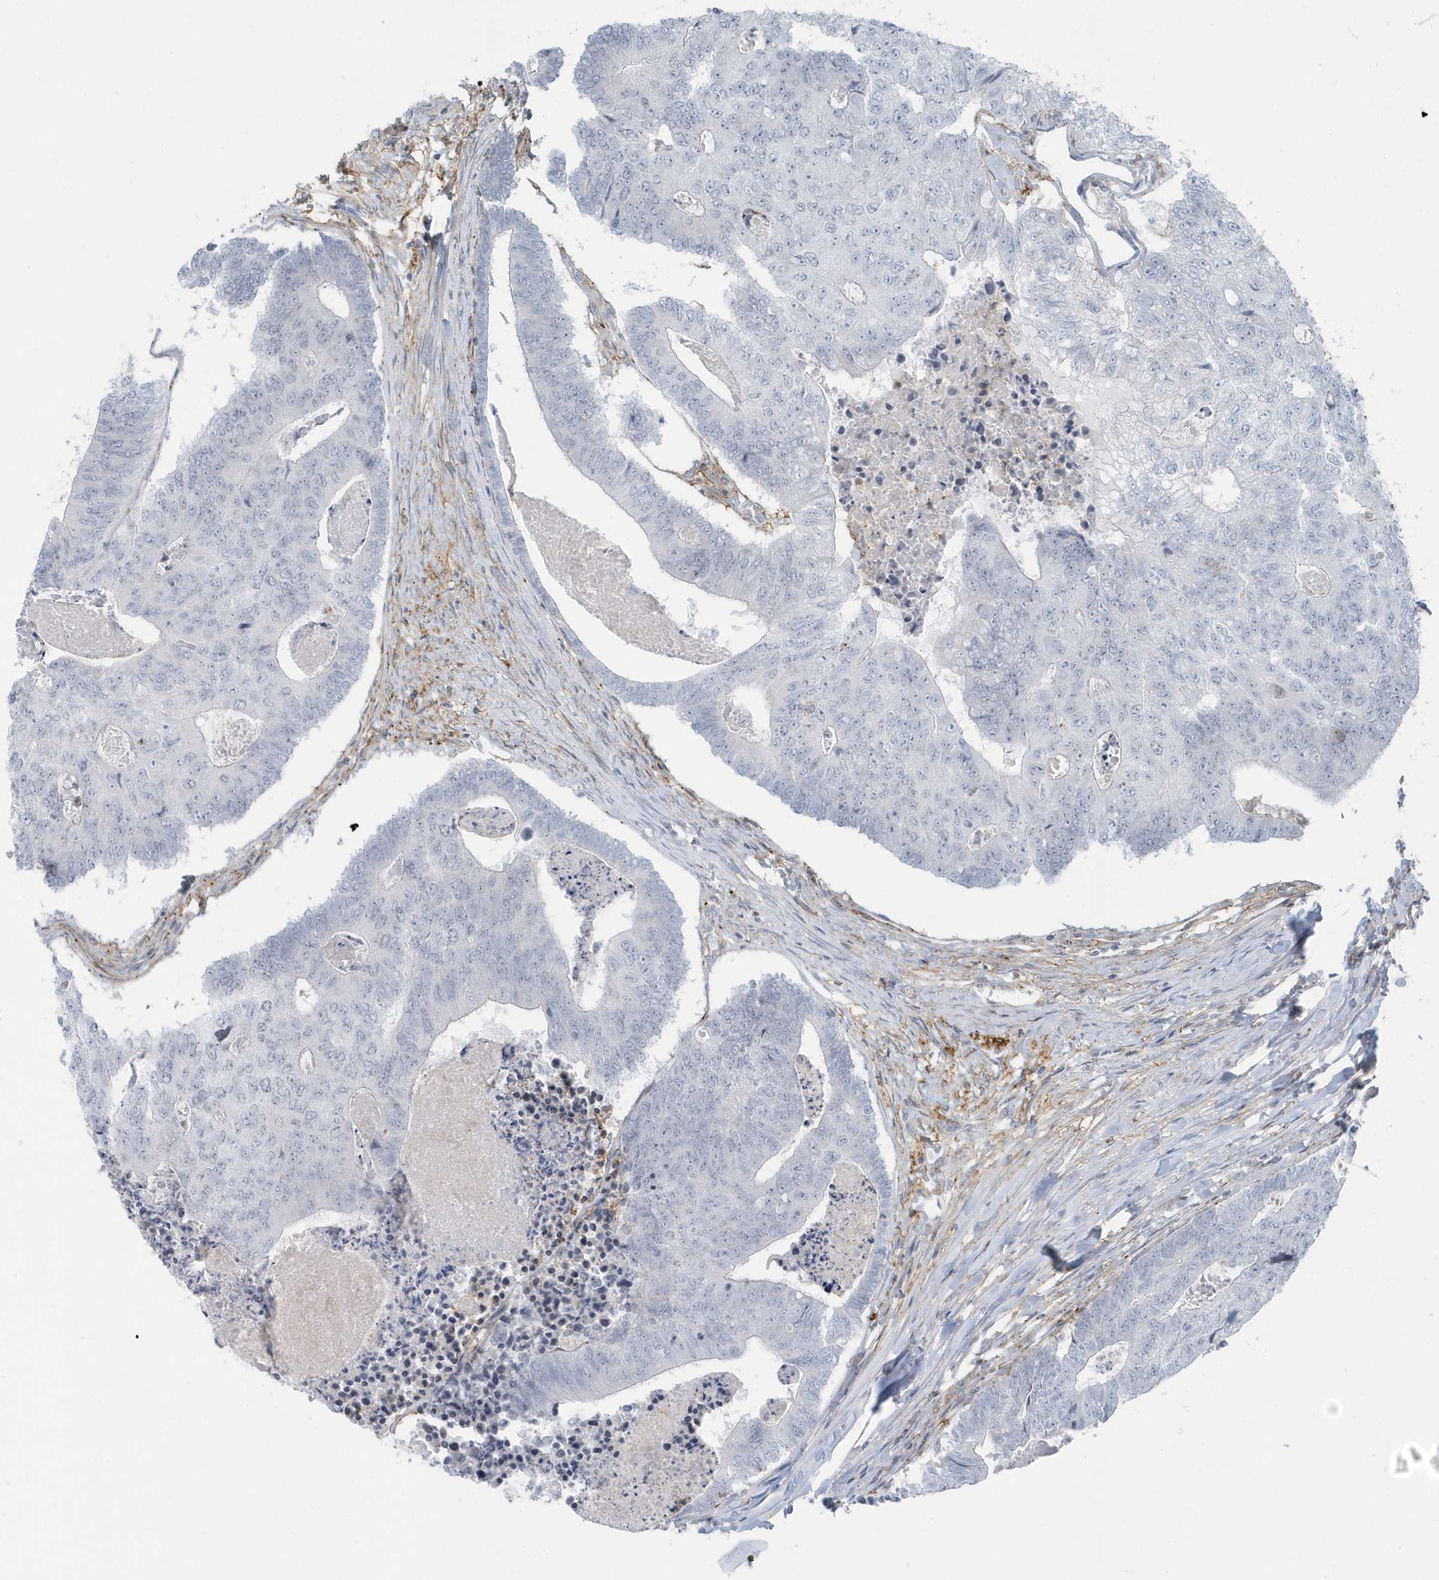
{"staining": {"intensity": "negative", "quantity": "none", "location": "none"}, "tissue": "colorectal cancer", "cell_type": "Tumor cells", "image_type": "cancer", "snomed": [{"axis": "morphology", "description": "Adenocarcinoma, NOS"}, {"axis": "topography", "description": "Colon"}], "caption": "IHC histopathology image of human colorectal cancer stained for a protein (brown), which reveals no expression in tumor cells. The staining is performed using DAB brown chromogen with nuclei counter-stained in using hematoxylin.", "gene": "CACNB2", "patient": {"sex": "female", "age": 67}}